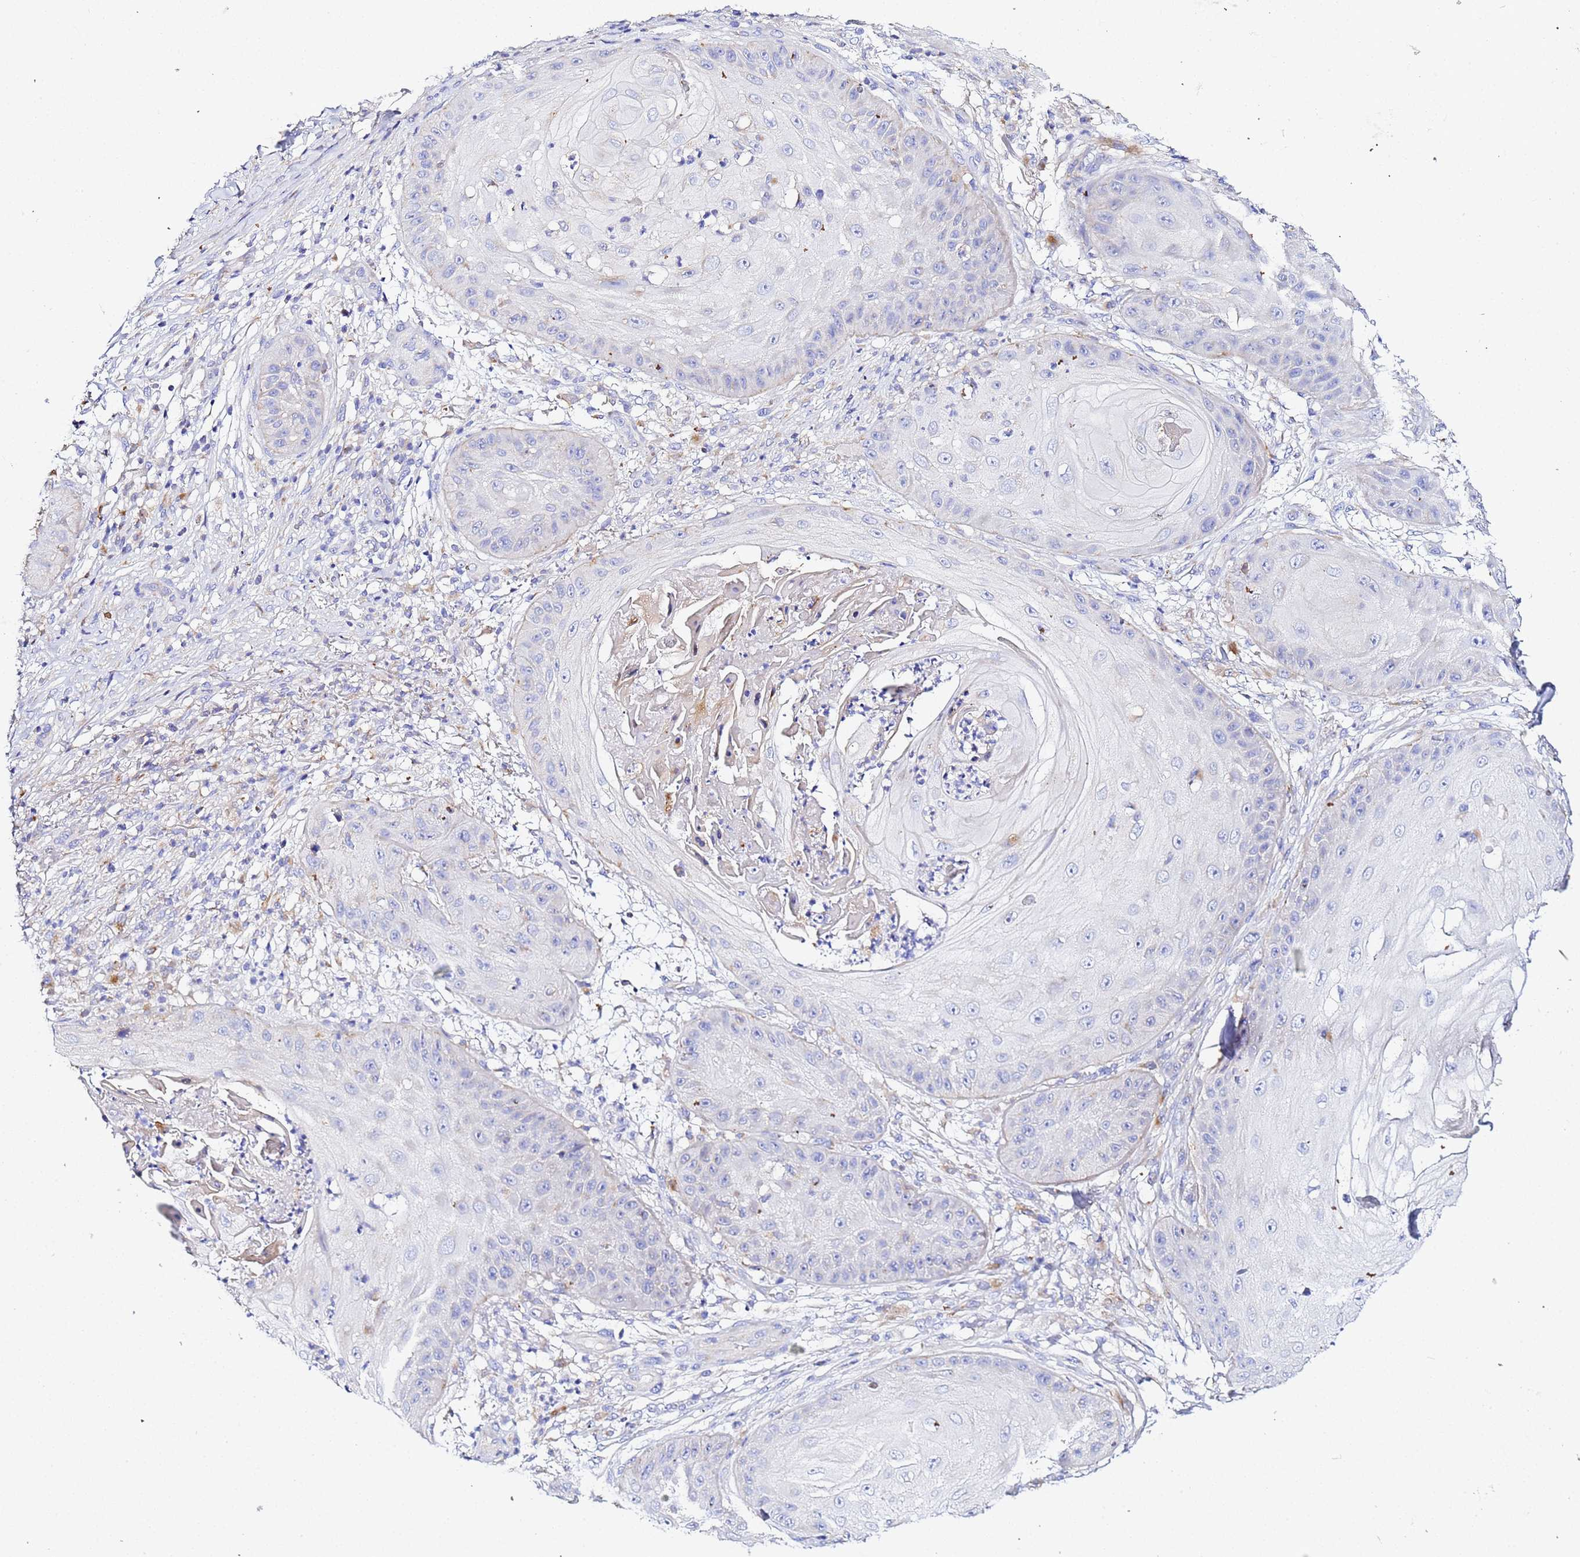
{"staining": {"intensity": "negative", "quantity": "none", "location": "none"}, "tissue": "skin cancer", "cell_type": "Tumor cells", "image_type": "cancer", "snomed": [{"axis": "morphology", "description": "Squamous cell carcinoma, NOS"}, {"axis": "topography", "description": "Skin"}], "caption": "Immunohistochemical staining of human skin cancer shows no significant positivity in tumor cells. (DAB IHC visualized using brightfield microscopy, high magnification).", "gene": "VTI1B", "patient": {"sex": "male", "age": 70}}